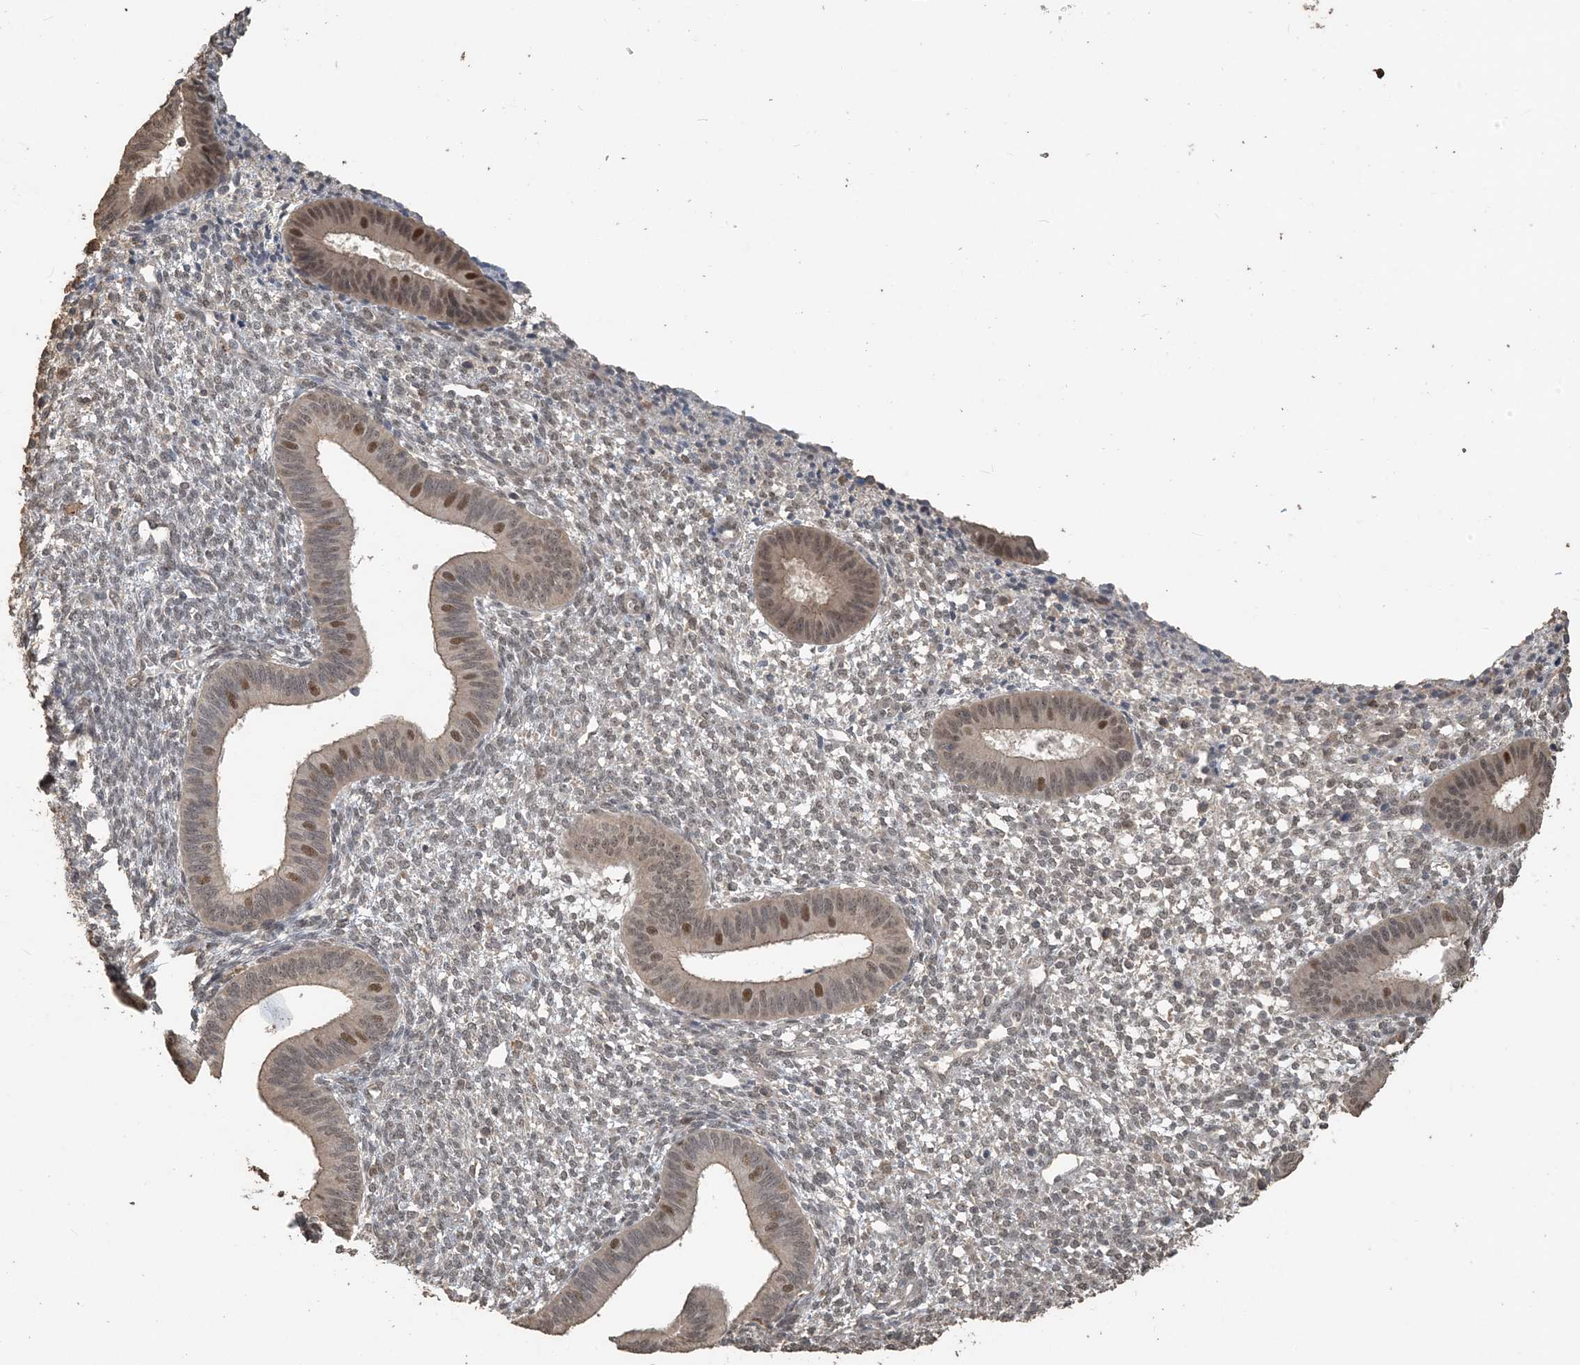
{"staining": {"intensity": "weak", "quantity": "<25%", "location": "nuclear"}, "tissue": "endometrium", "cell_type": "Cells in endometrial stroma", "image_type": "normal", "snomed": [{"axis": "morphology", "description": "Normal tissue, NOS"}, {"axis": "topography", "description": "Endometrium"}], "caption": "IHC histopathology image of benign endometrium: endometrium stained with DAB (3,3'-diaminobenzidine) shows no significant protein staining in cells in endometrial stroma.", "gene": "ZC3H12A", "patient": {"sex": "female", "age": 46}}